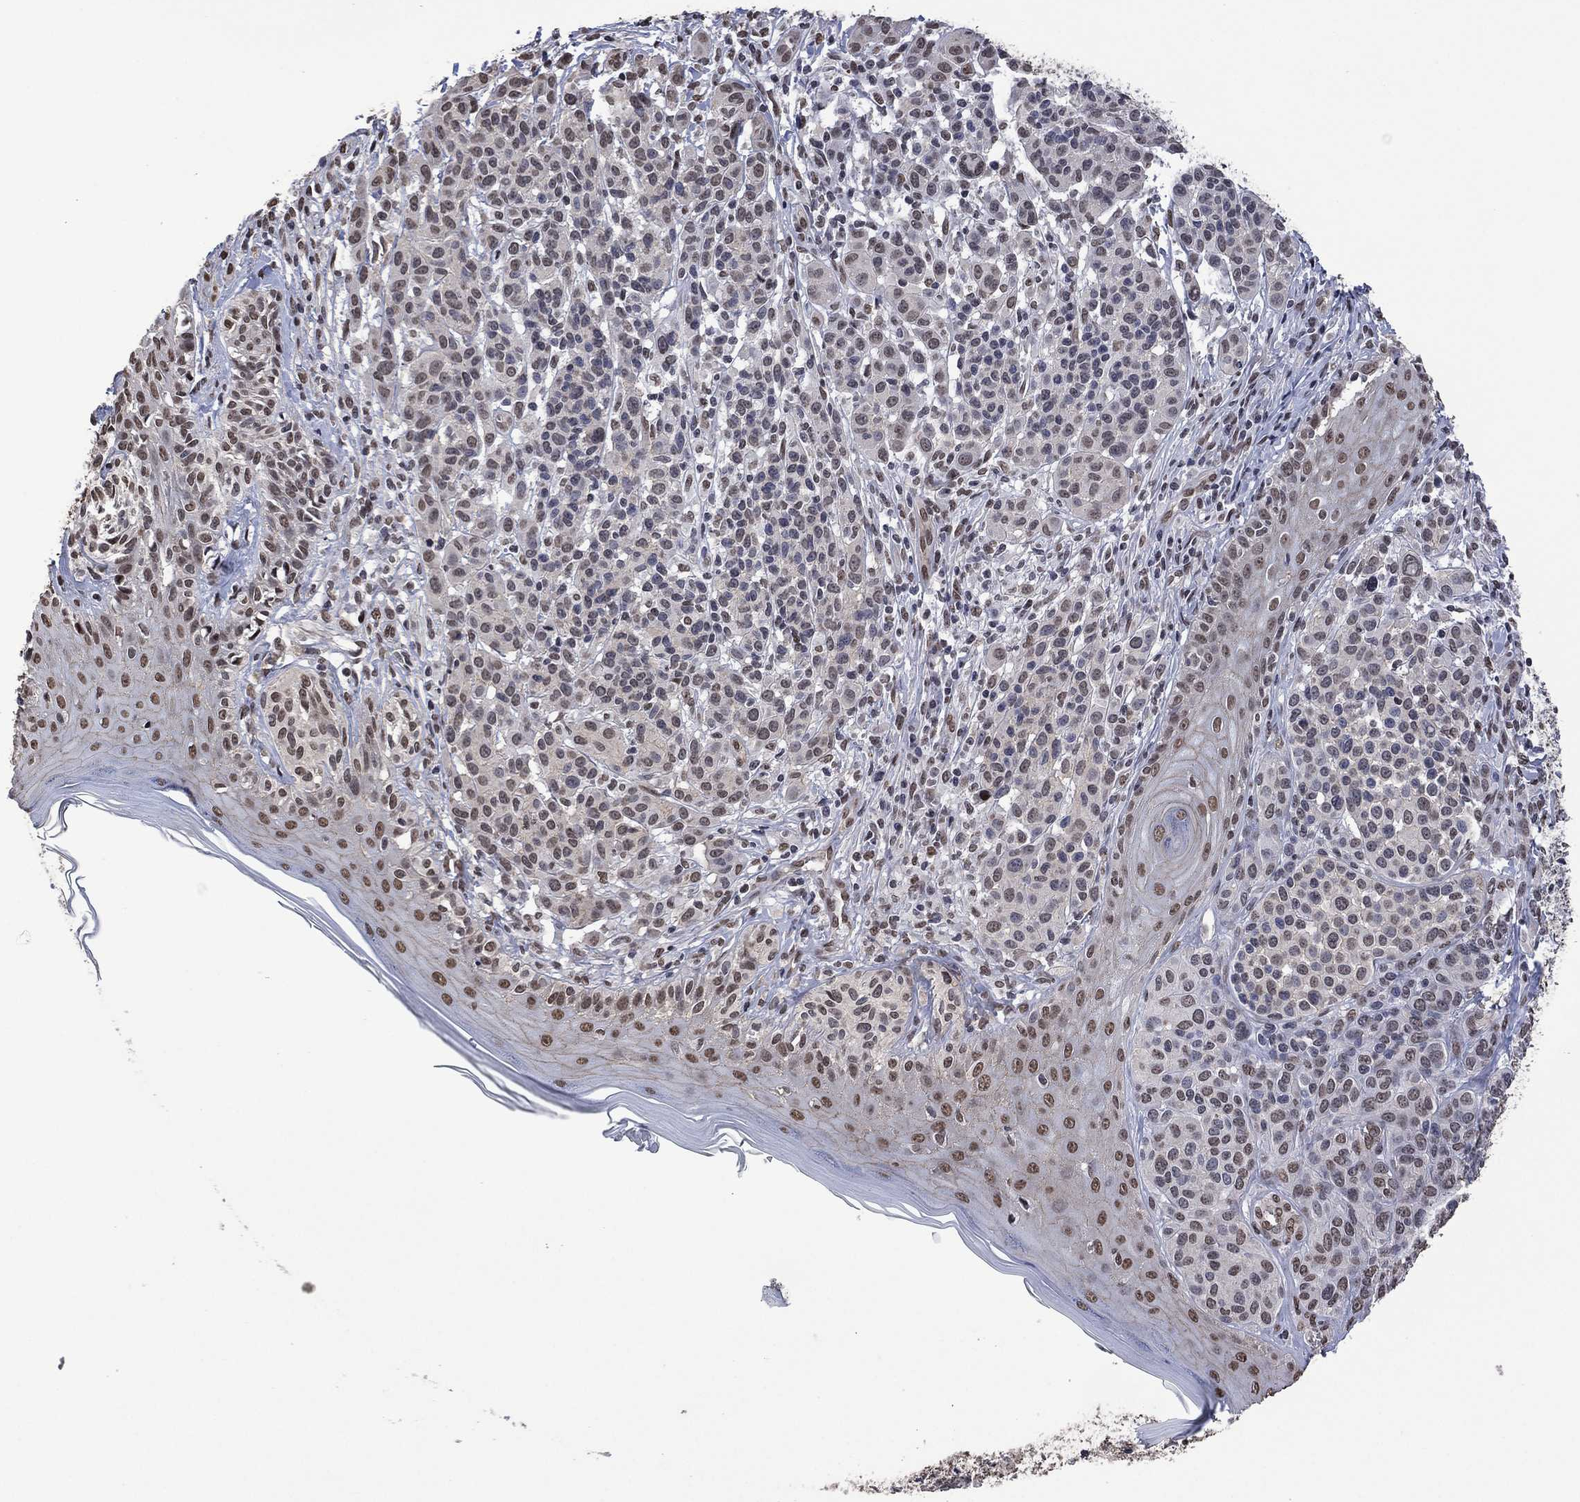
{"staining": {"intensity": "negative", "quantity": "none", "location": "none"}, "tissue": "melanoma", "cell_type": "Tumor cells", "image_type": "cancer", "snomed": [{"axis": "morphology", "description": "Malignant melanoma, NOS"}, {"axis": "topography", "description": "Skin"}], "caption": "A high-resolution image shows immunohistochemistry staining of malignant melanoma, which reveals no significant expression in tumor cells. Brightfield microscopy of immunohistochemistry stained with DAB (brown) and hematoxylin (blue), captured at high magnification.", "gene": "EHMT1", "patient": {"sex": "male", "age": 79}}